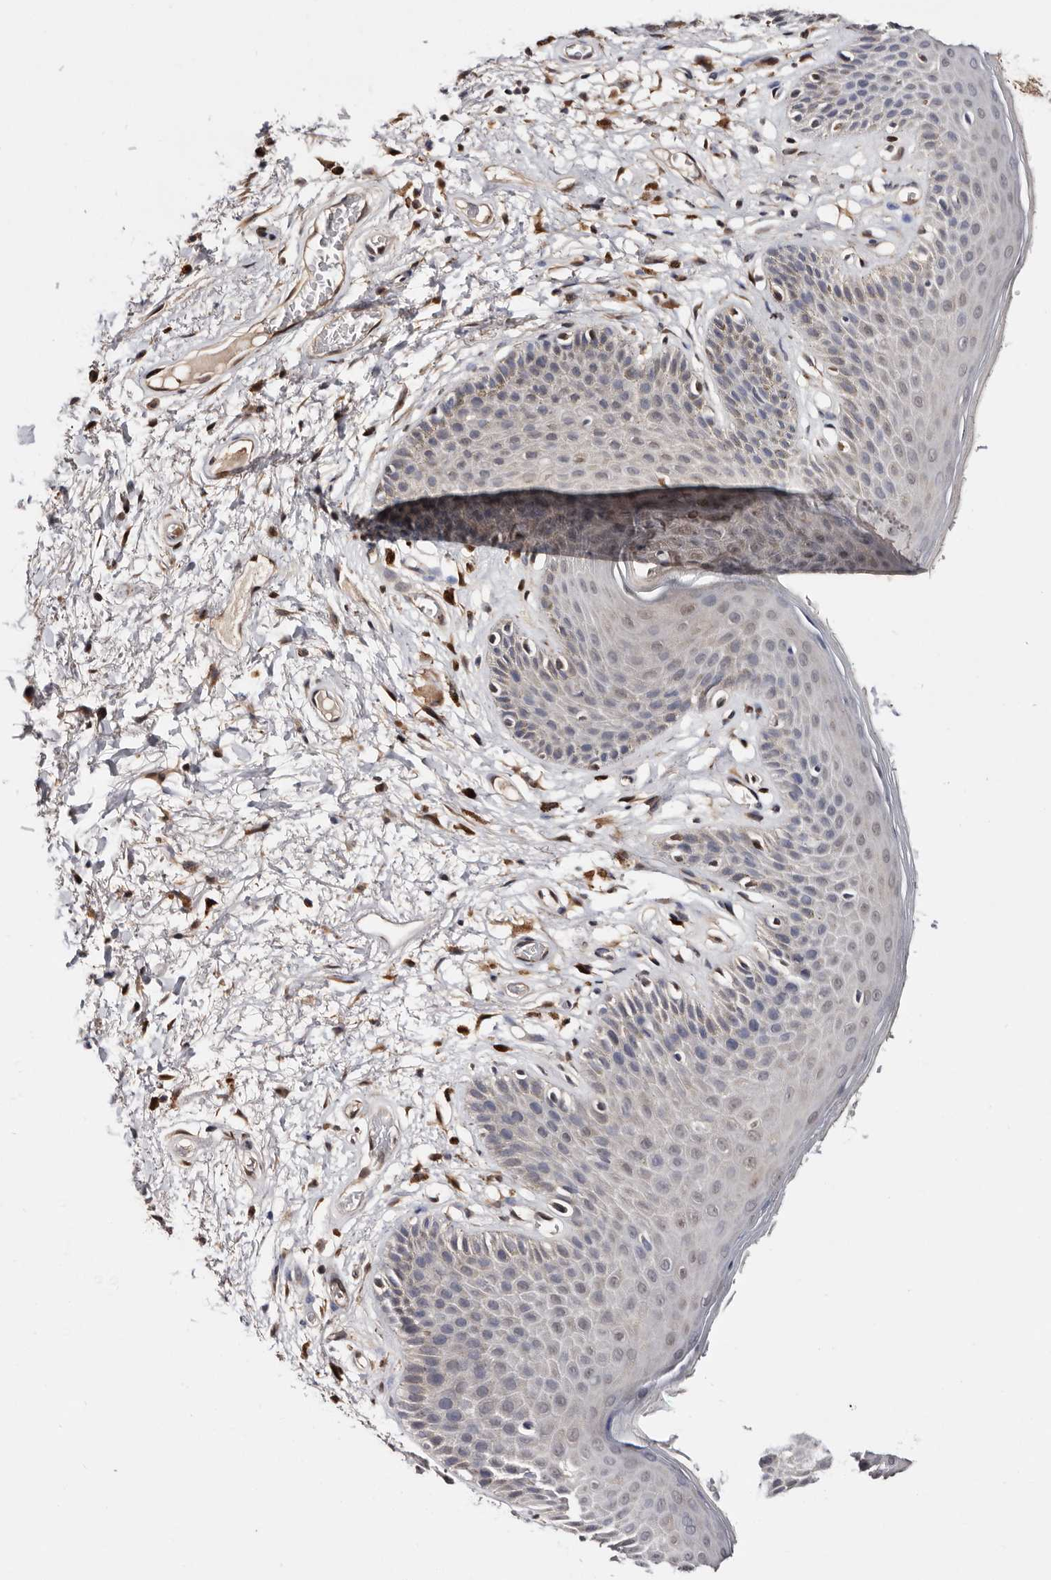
{"staining": {"intensity": "negative", "quantity": "none", "location": "none"}, "tissue": "skin", "cell_type": "Epidermal cells", "image_type": "normal", "snomed": [{"axis": "morphology", "description": "Normal tissue, NOS"}, {"axis": "topography", "description": "Anal"}], "caption": "High magnification brightfield microscopy of normal skin stained with DAB (brown) and counterstained with hematoxylin (blue): epidermal cells show no significant staining. (DAB immunohistochemistry (IHC) visualized using brightfield microscopy, high magnification).", "gene": "TP53I3", "patient": {"sex": "male", "age": 74}}